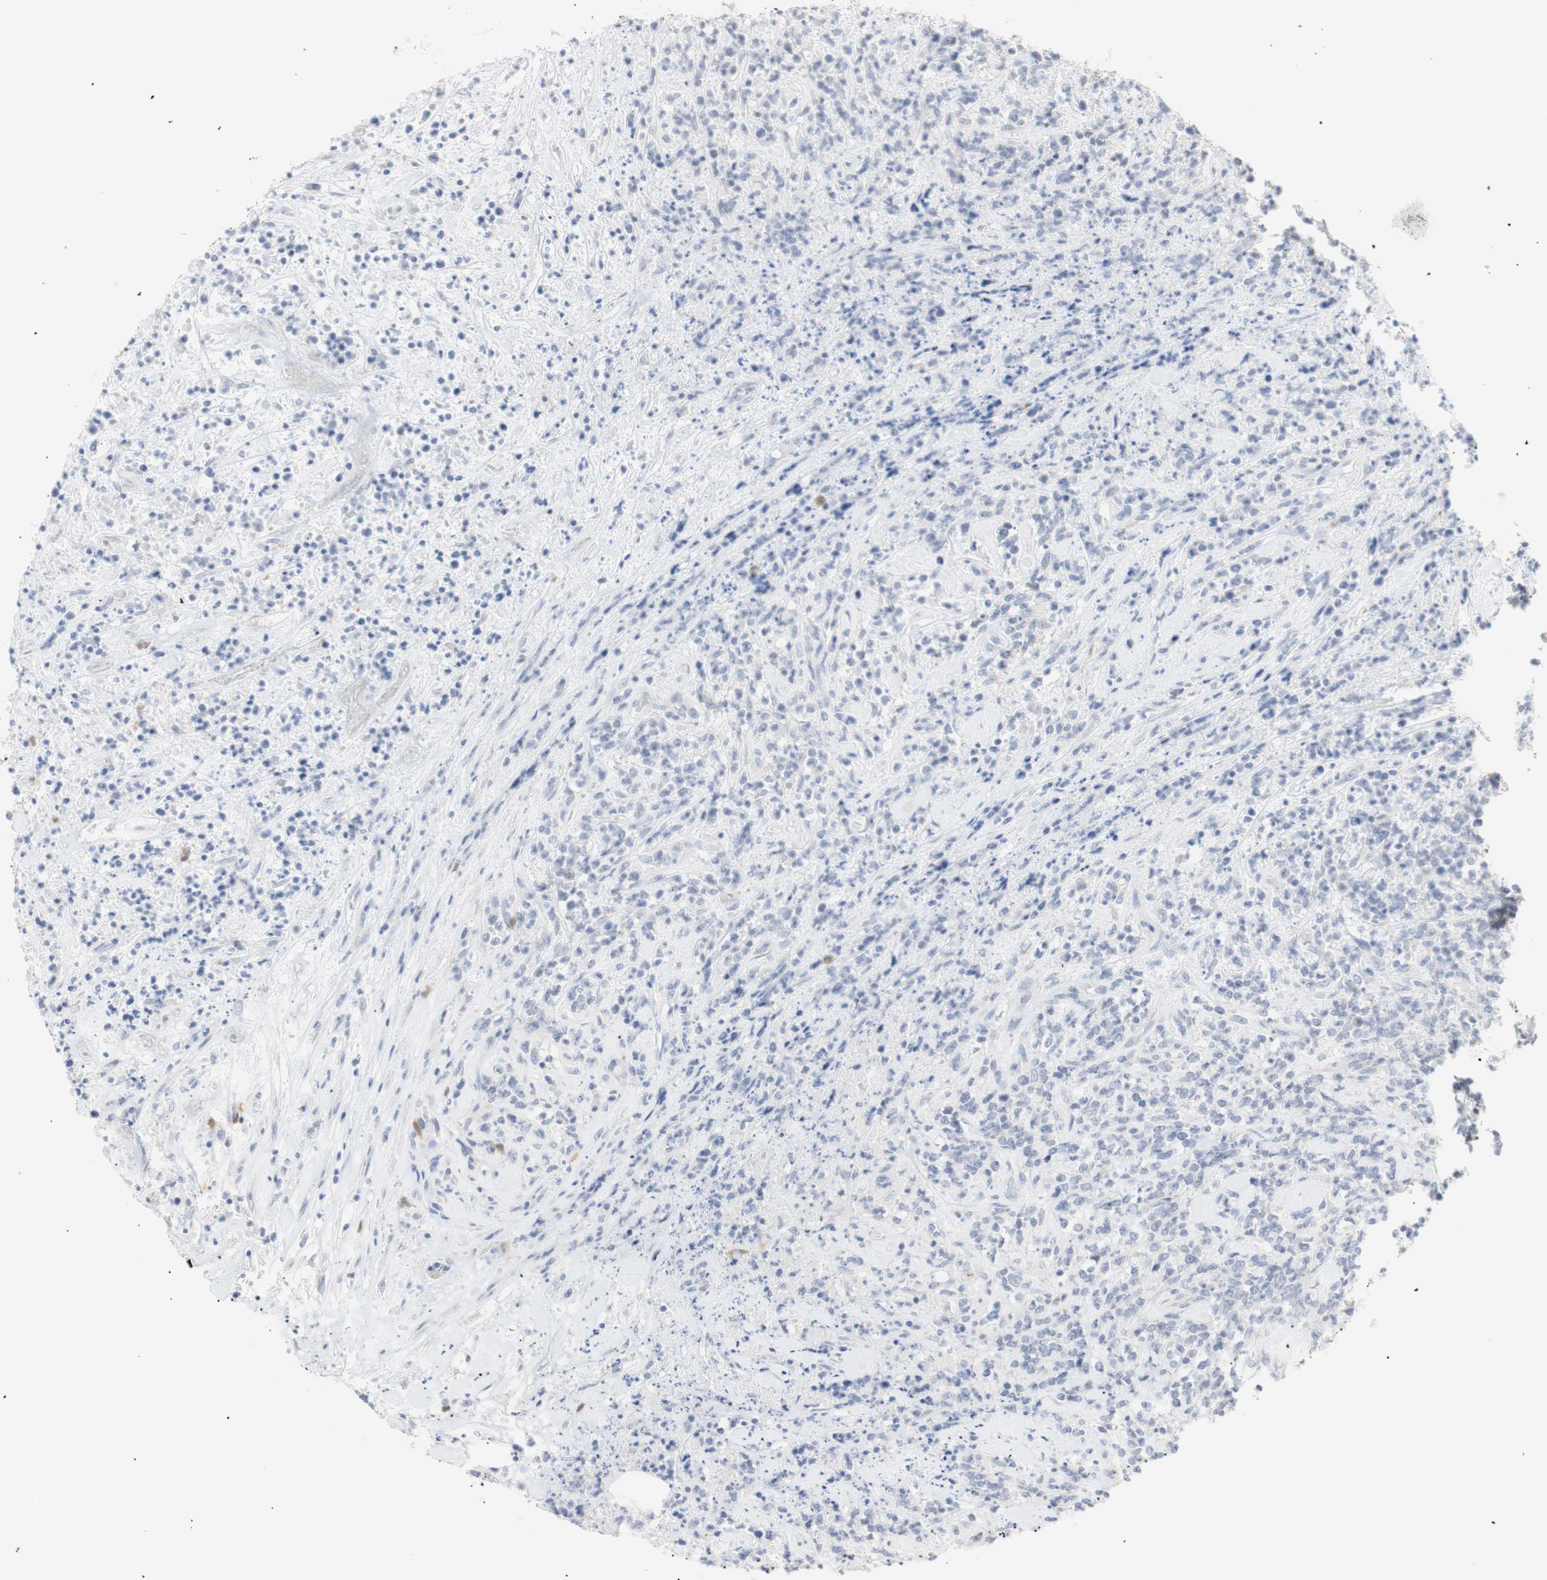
{"staining": {"intensity": "negative", "quantity": "none", "location": "none"}, "tissue": "lymphoma", "cell_type": "Tumor cells", "image_type": "cancer", "snomed": [{"axis": "morphology", "description": "Malignant lymphoma, non-Hodgkin's type, High grade"}, {"axis": "topography", "description": "Soft tissue"}], "caption": "DAB immunohistochemical staining of lymphoma exhibits no significant positivity in tumor cells. The staining was performed using DAB (3,3'-diaminobenzidine) to visualize the protein expression in brown, while the nuclei were stained in blue with hematoxylin (Magnification: 20x).", "gene": "B4GALNT3", "patient": {"sex": "male", "age": 18}}